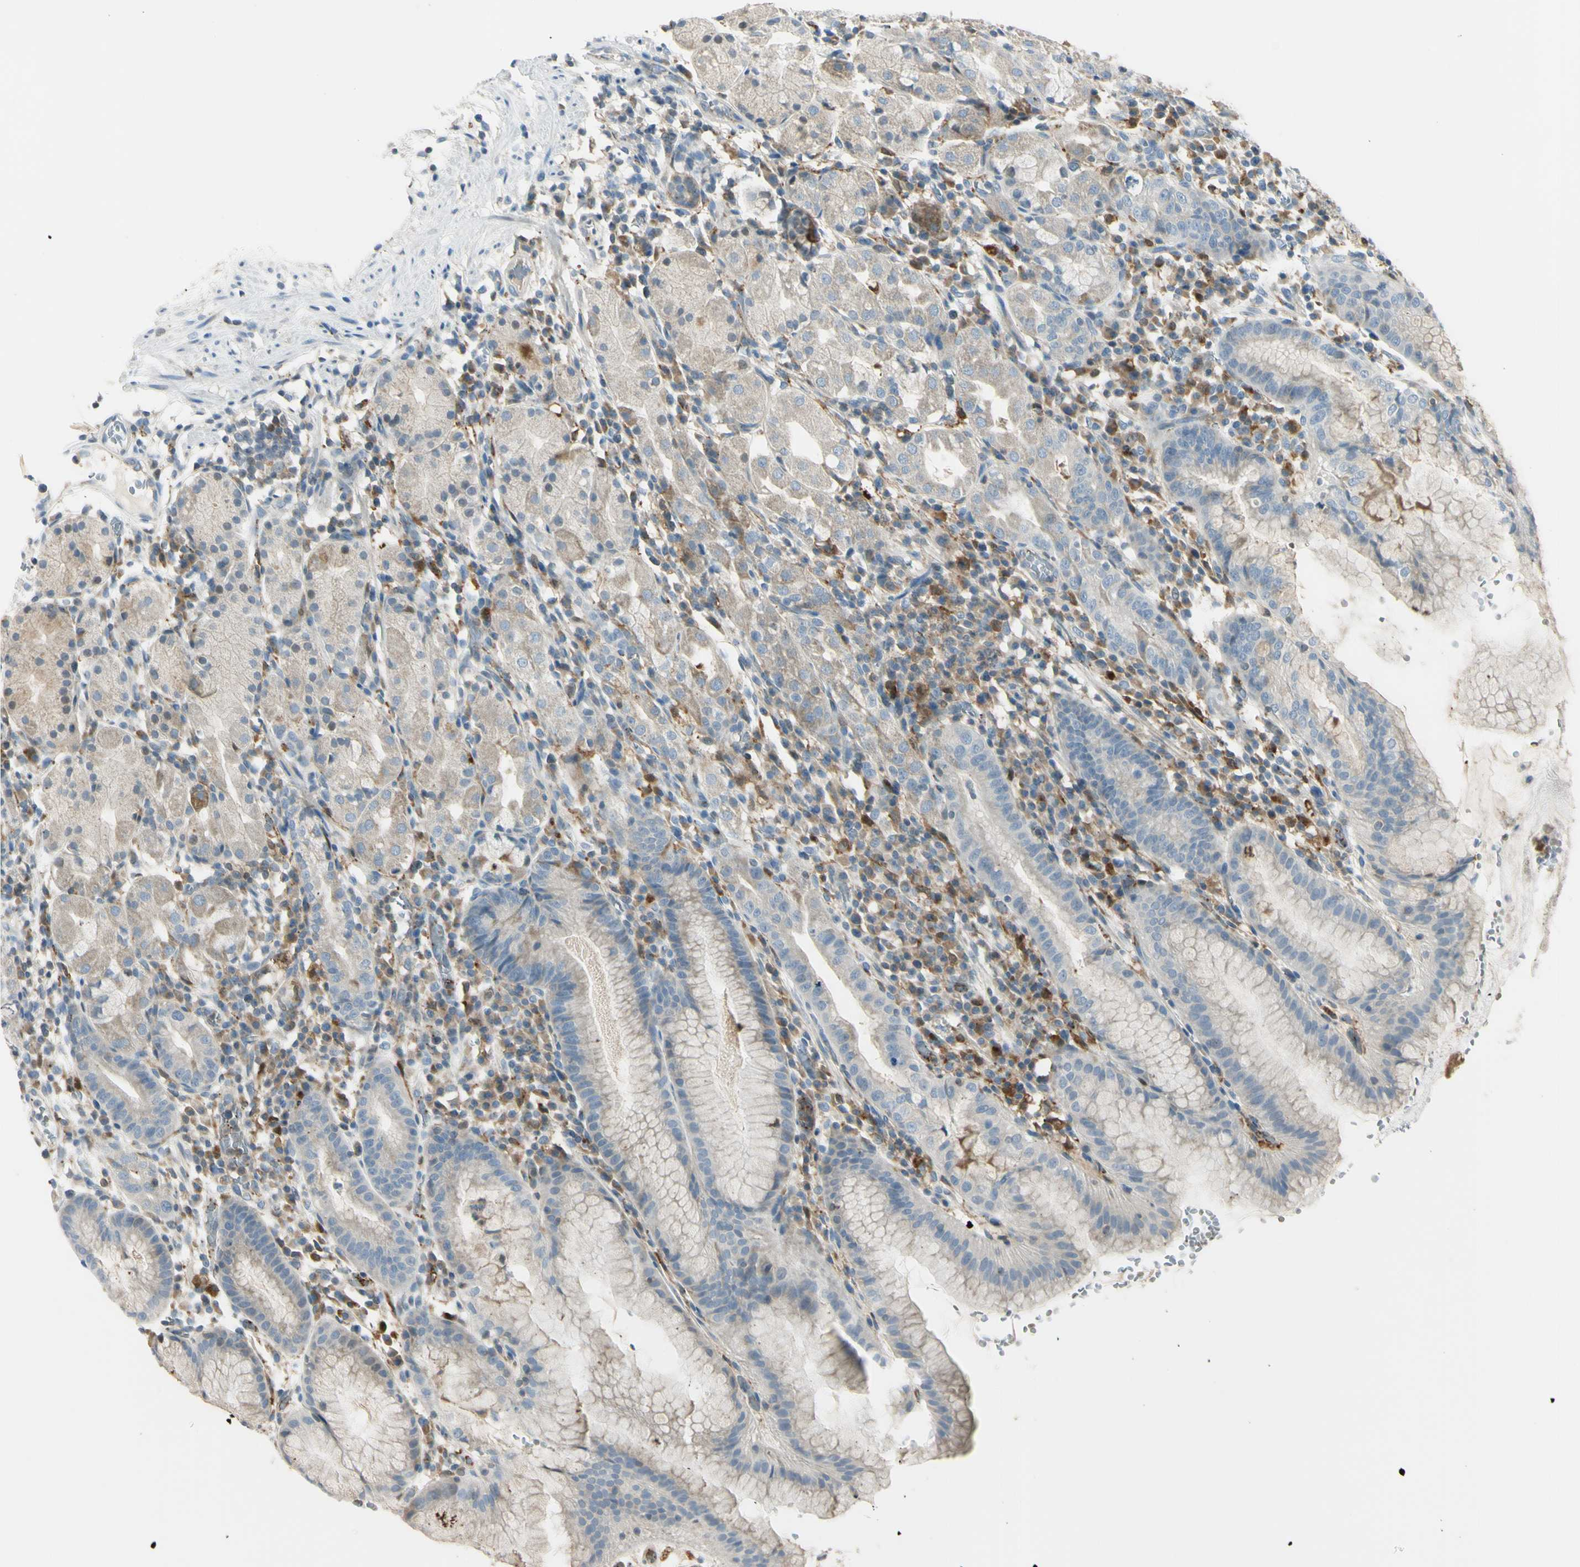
{"staining": {"intensity": "weak", "quantity": "25%-75%", "location": "cytoplasmic/membranous"}, "tissue": "stomach", "cell_type": "Glandular cells", "image_type": "normal", "snomed": [{"axis": "morphology", "description": "Normal tissue, NOS"}, {"axis": "topography", "description": "Stomach"}, {"axis": "topography", "description": "Stomach, lower"}], "caption": "An image of stomach stained for a protein shows weak cytoplasmic/membranous brown staining in glandular cells. The staining was performed using DAB (3,3'-diaminobenzidine), with brown indicating positive protein expression. Nuclei are stained blue with hematoxylin.", "gene": "CYRIB", "patient": {"sex": "female", "age": 75}}